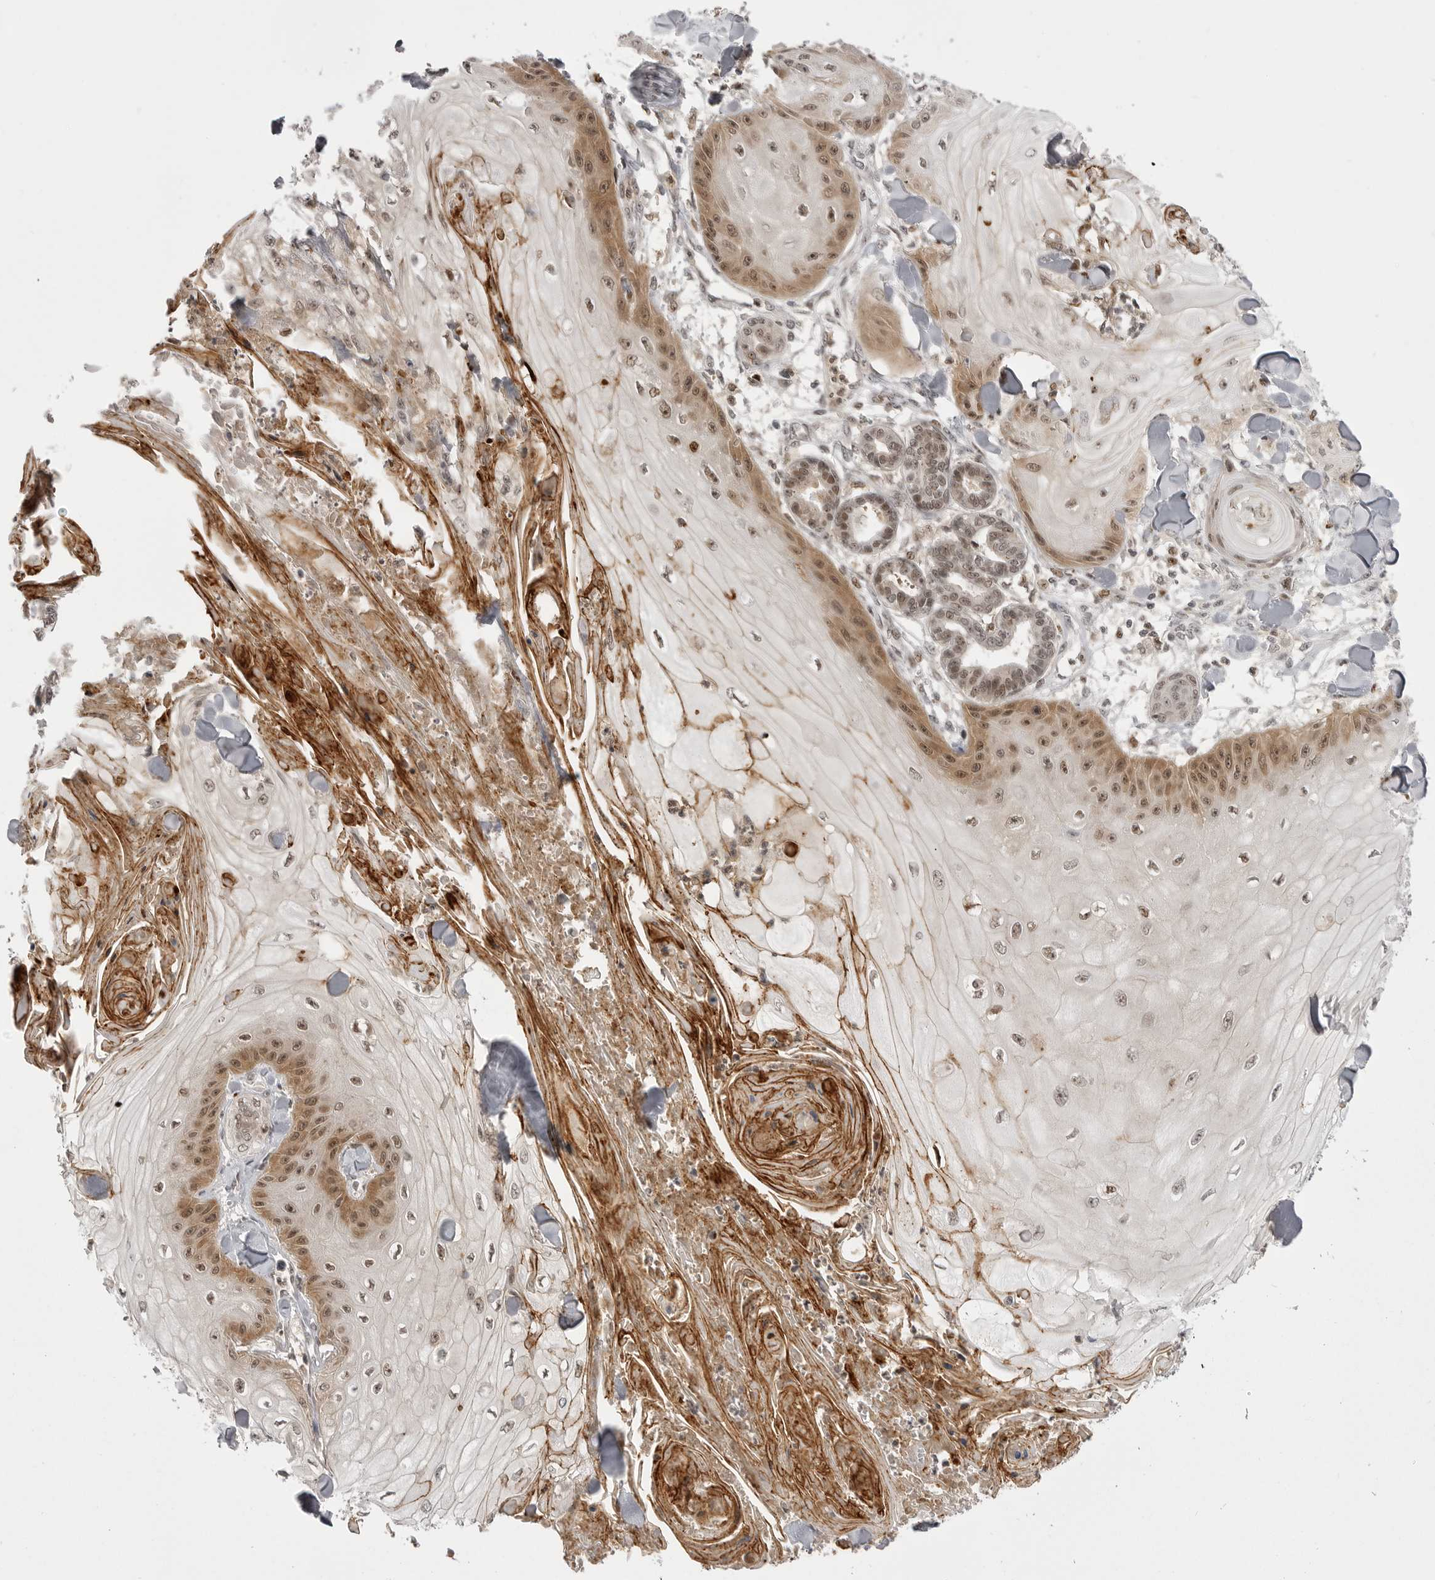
{"staining": {"intensity": "moderate", "quantity": "25%-75%", "location": "cytoplasmic/membranous,nuclear"}, "tissue": "skin cancer", "cell_type": "Tumor cells", "image_type": "cancer", "snomed": [{"axis": "morphology", "description": "Squamous cell carcinoma, NOS"}, {"axis": "topography", "description": "Skin"}], "caption": "Immunohistochemistry micrograph of neoplastic tissue: human skin squamous cell carcinoma stained using immunohistochemistry shows medium levels of moderate protein expression localized specifically in the cytoplasmic/membranous and nuclear of tumor cells, appearing as a cytoplasmic/membranous and nuclear brown color.", "gene": "PTK2B", "patient": {"sex": "male", "age": 74}}